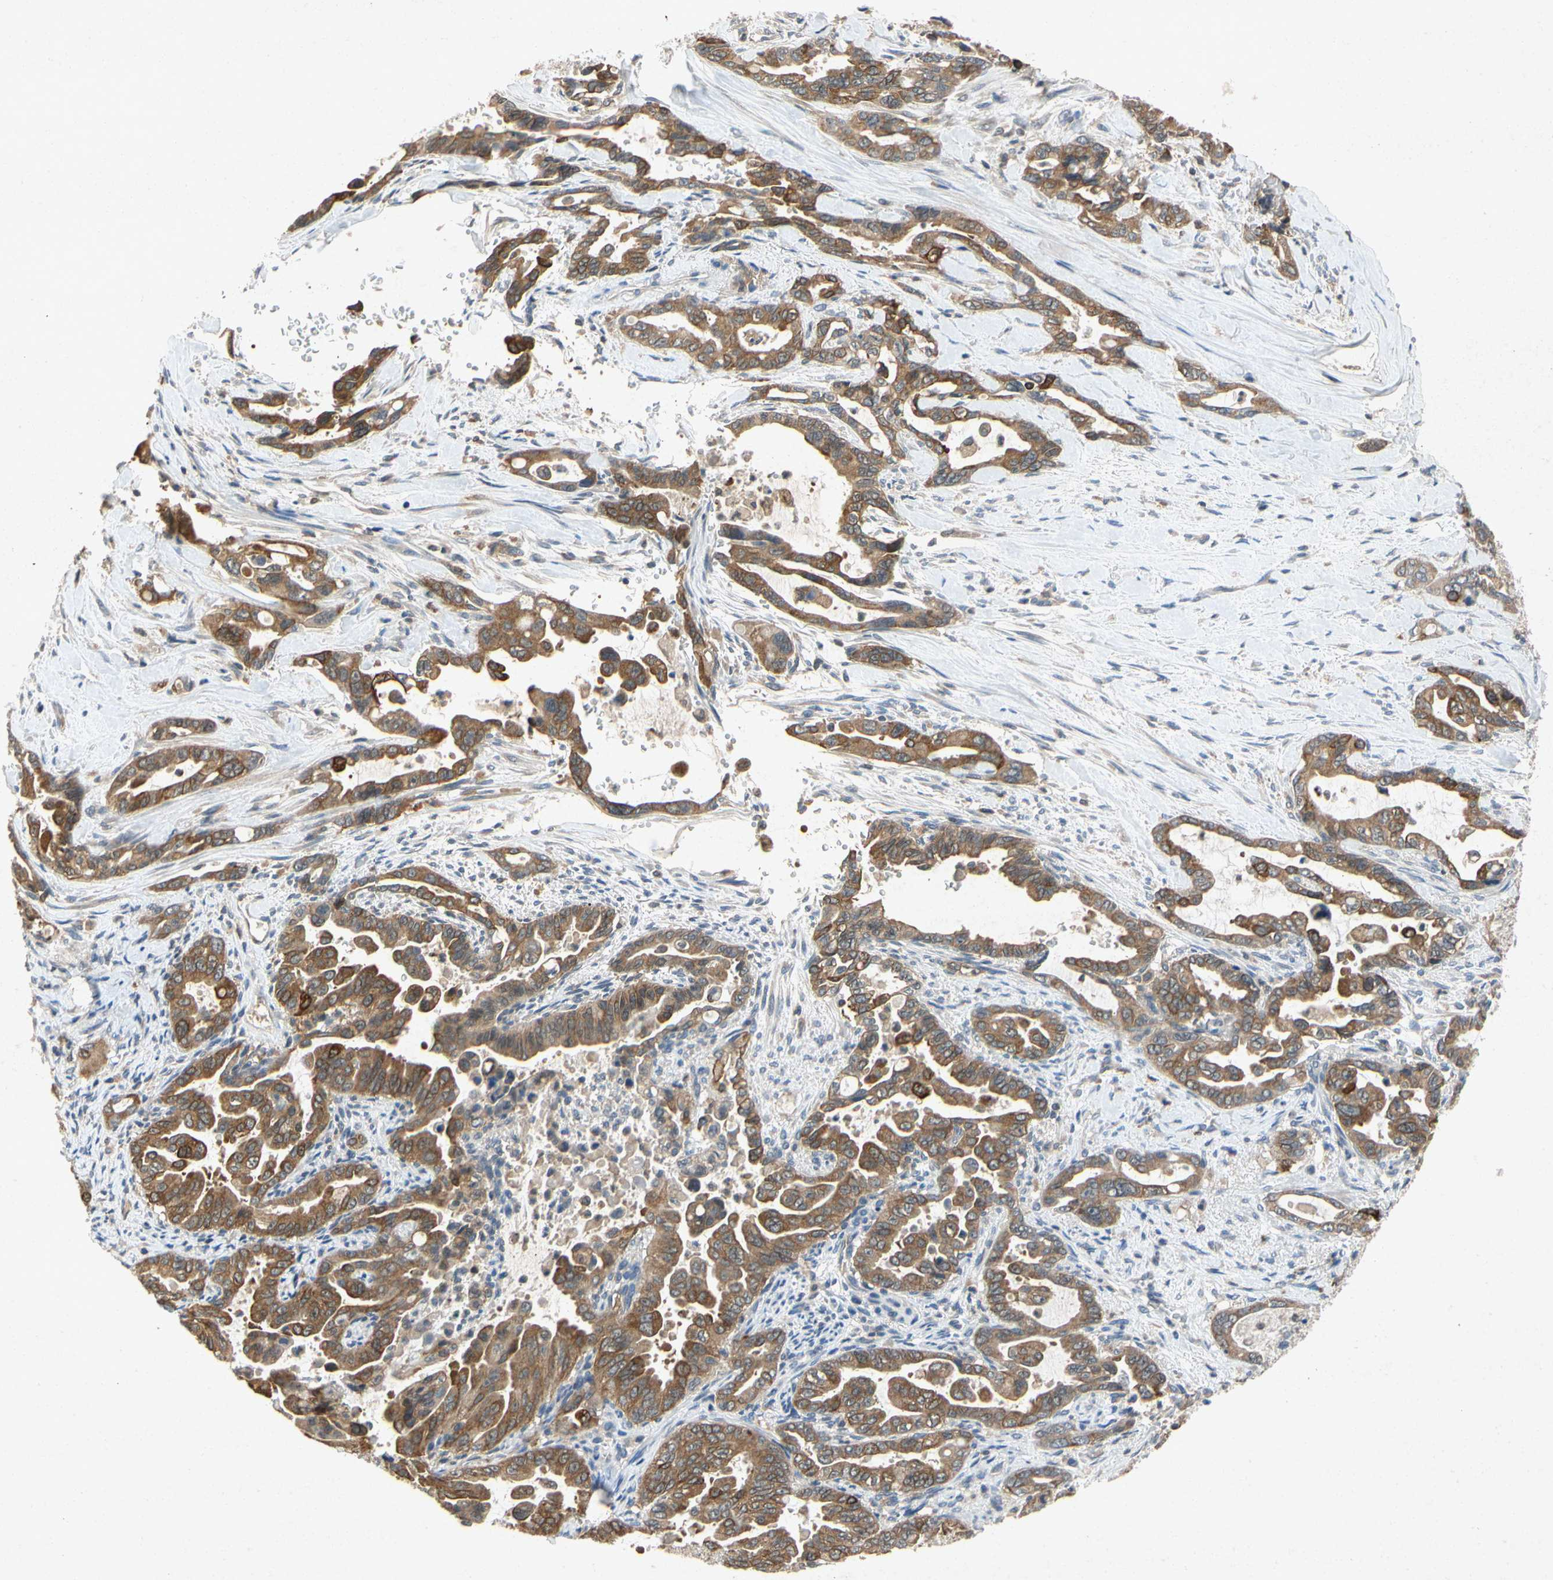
{"staining": {"intensity": "moderate", "quantity": ">75%", "location": "cytoplasmic/membranous"}, "tissue": "pancreatic cancer", "cell_type": "Tumor cells", "image_type": "cancer", "snomed": [{"axis": "morphology", "description": "Adenocarcinoma, NOS"}, {"axis": "topography", "description": "Pancreas"}], "caption": "This image reveals immunohistochemistry staining of pancreatic adenocarcinoma, with medium moderate cytoplasmic/membranous expression in approximately >75% of tumor cells.", "gene": "RPS6KA1", "patient": {"sex": "male", "age": 70}}